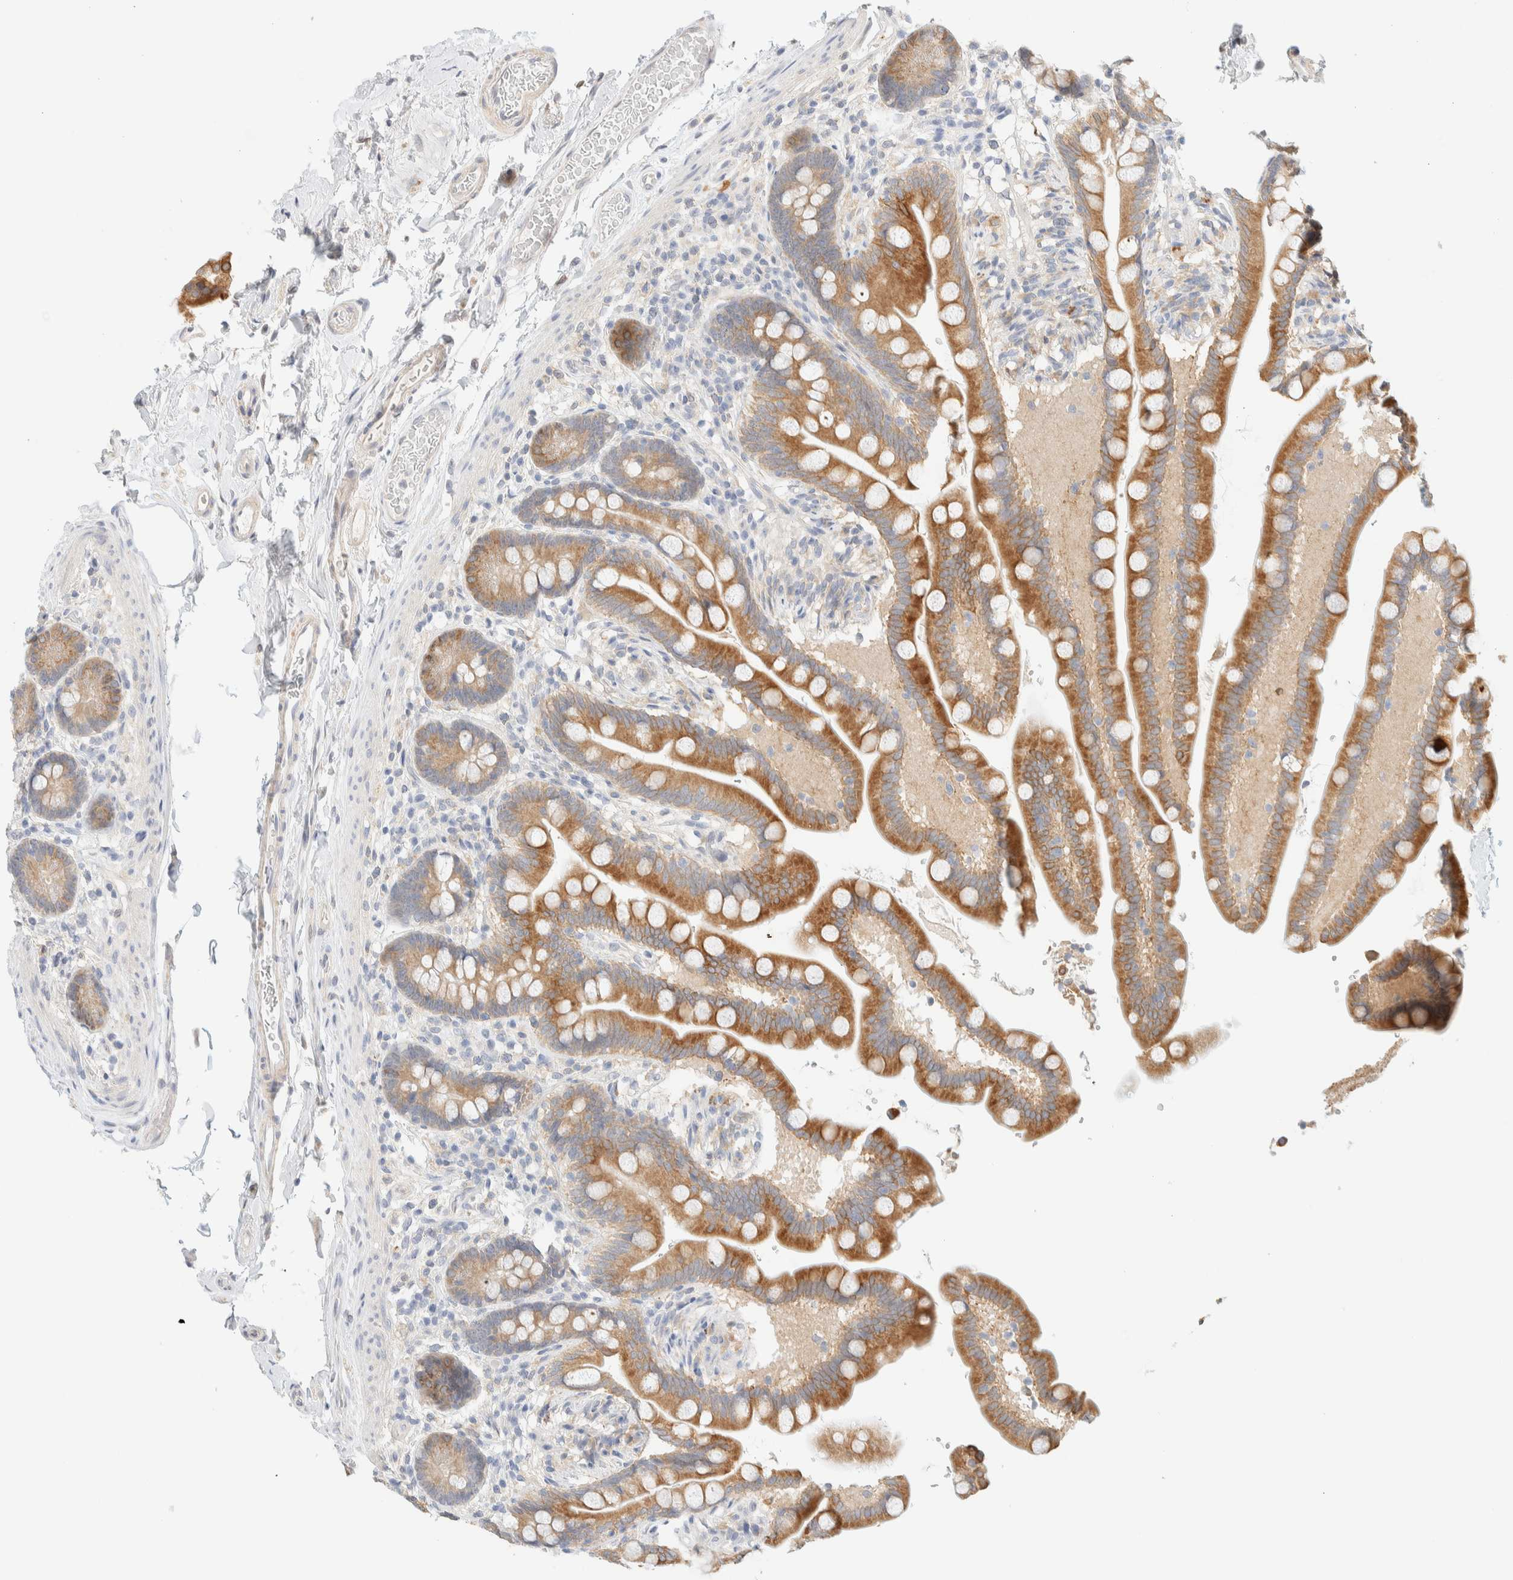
{"staining": {"intensity": "negative", "quantity": "none", "location": "none"}, "tissue": "colon", "cell_type": "Endothelial cells", "image_type": "normal", "snomed": [{"axis": "morphology", "description": "Normal tissue, NOS"}, {"axis": "topography", "description": "Smooth muscle"}, {"axis": "topography", "description": "Colon"}], "caption": "Immunohistochemical staining of unremarkable human colon exhibits no significant expression in endothelial cells.", "gene": "NT5C", "patient": {"sex": "male", "age": 73}}